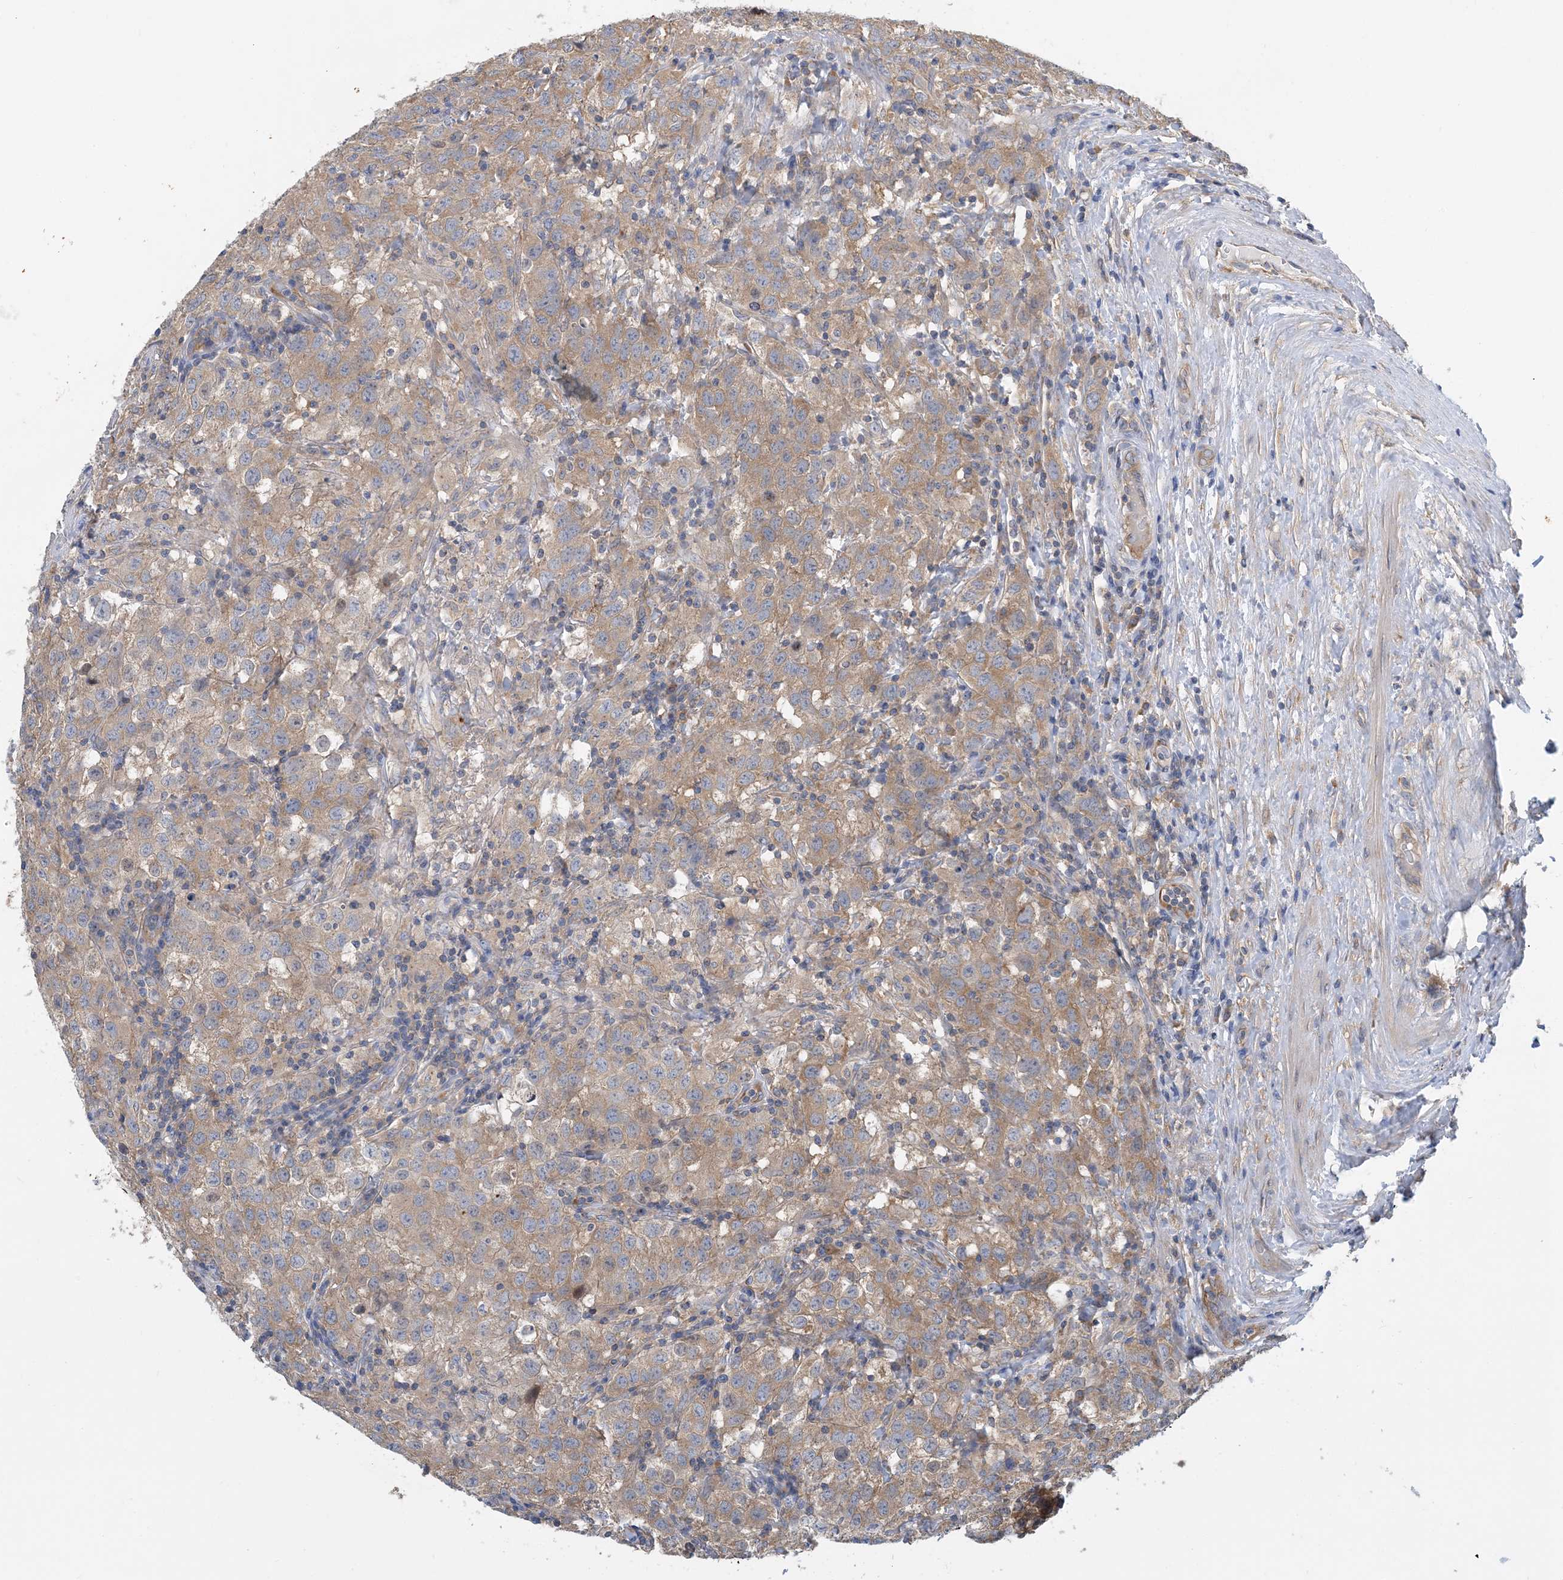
{"staining": {"intensity": "weak", "quantity": "25%-75%", "location": "cytoplasmic/membranous"}, "tissue": "testis cancer", "cell_type": "Tumor cells", "image_type": "cancer", "snomed": [{"axis": "morphology", "description": "Seminoma, NOS"}, {"axis": "morphology", "description": "Carcinoma, Embryonal, NOS"}, {"axis": "topography", "description": "Testis"}], "caption": "Human embryonal carcinoma (testis) stained for a protein (brown) shows weak cytoplasmic/membranous positive positivity in about 25%-75% of tumor cells.", "gene": "SIDT1", "patient": {"sex": "male", "age": 43}}